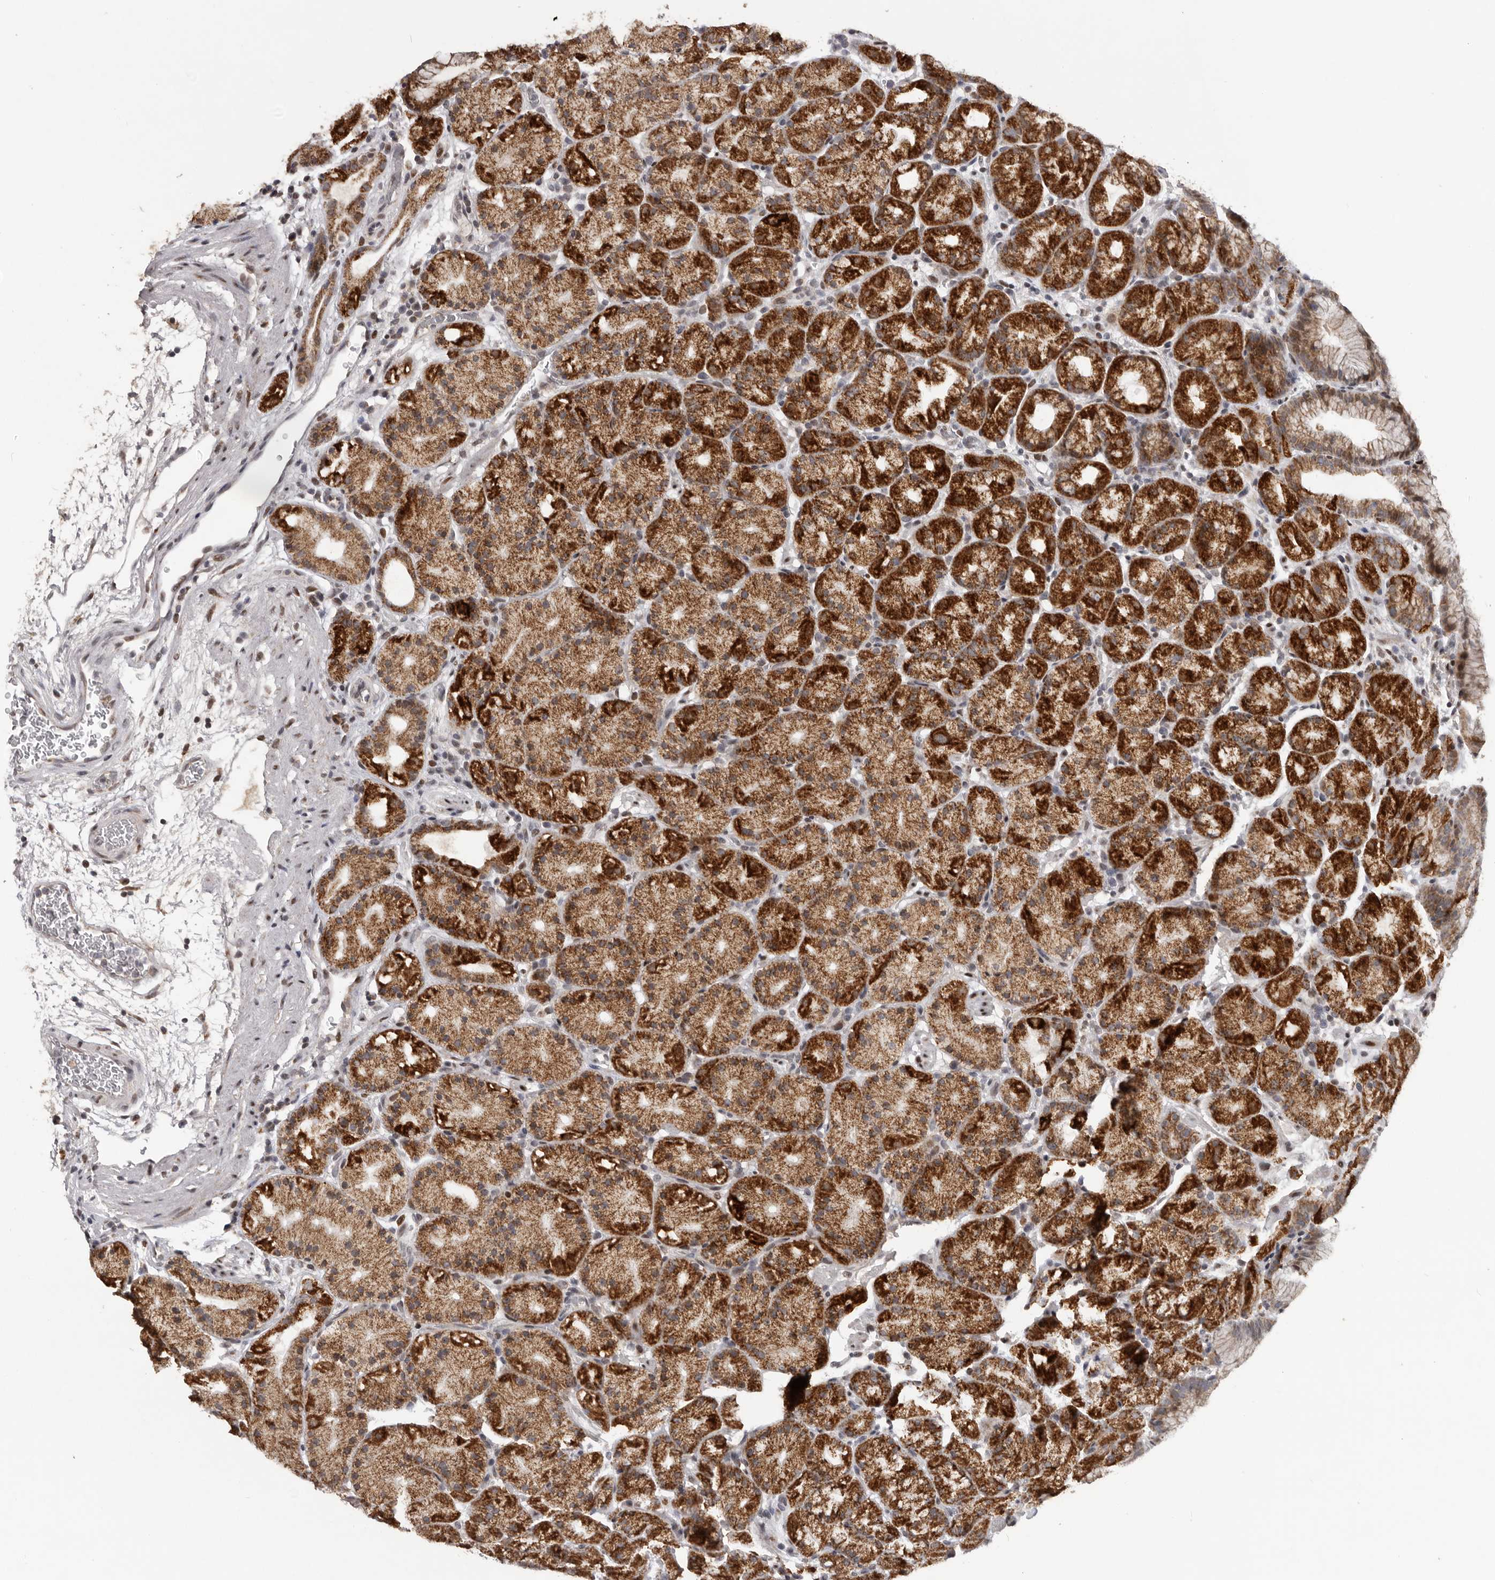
{"staining": {"intensity": "strong", "quantity": ">75%", "location": "cytoplasmic/membranous"}, "tissue": "stomach", "cell_type": "Glandular cells", "image_type": "normal", "snomed": [{"axis": "morphology", "description": "Normal tissue, NOS"}, {"axis": "topography", "description": "Stomach, upper"}], "caption": "A photomicrograph of human stomach stained for a protein exhibits strong cytoplasmic/membranous brown staining in glandular cells. Using DAB (brown) and hematoxylin (blue) stains, captured at high magnification using brightfield microscopy.", "gene": "C17orf99", "patient": {"sex": "male", "age": 48}}